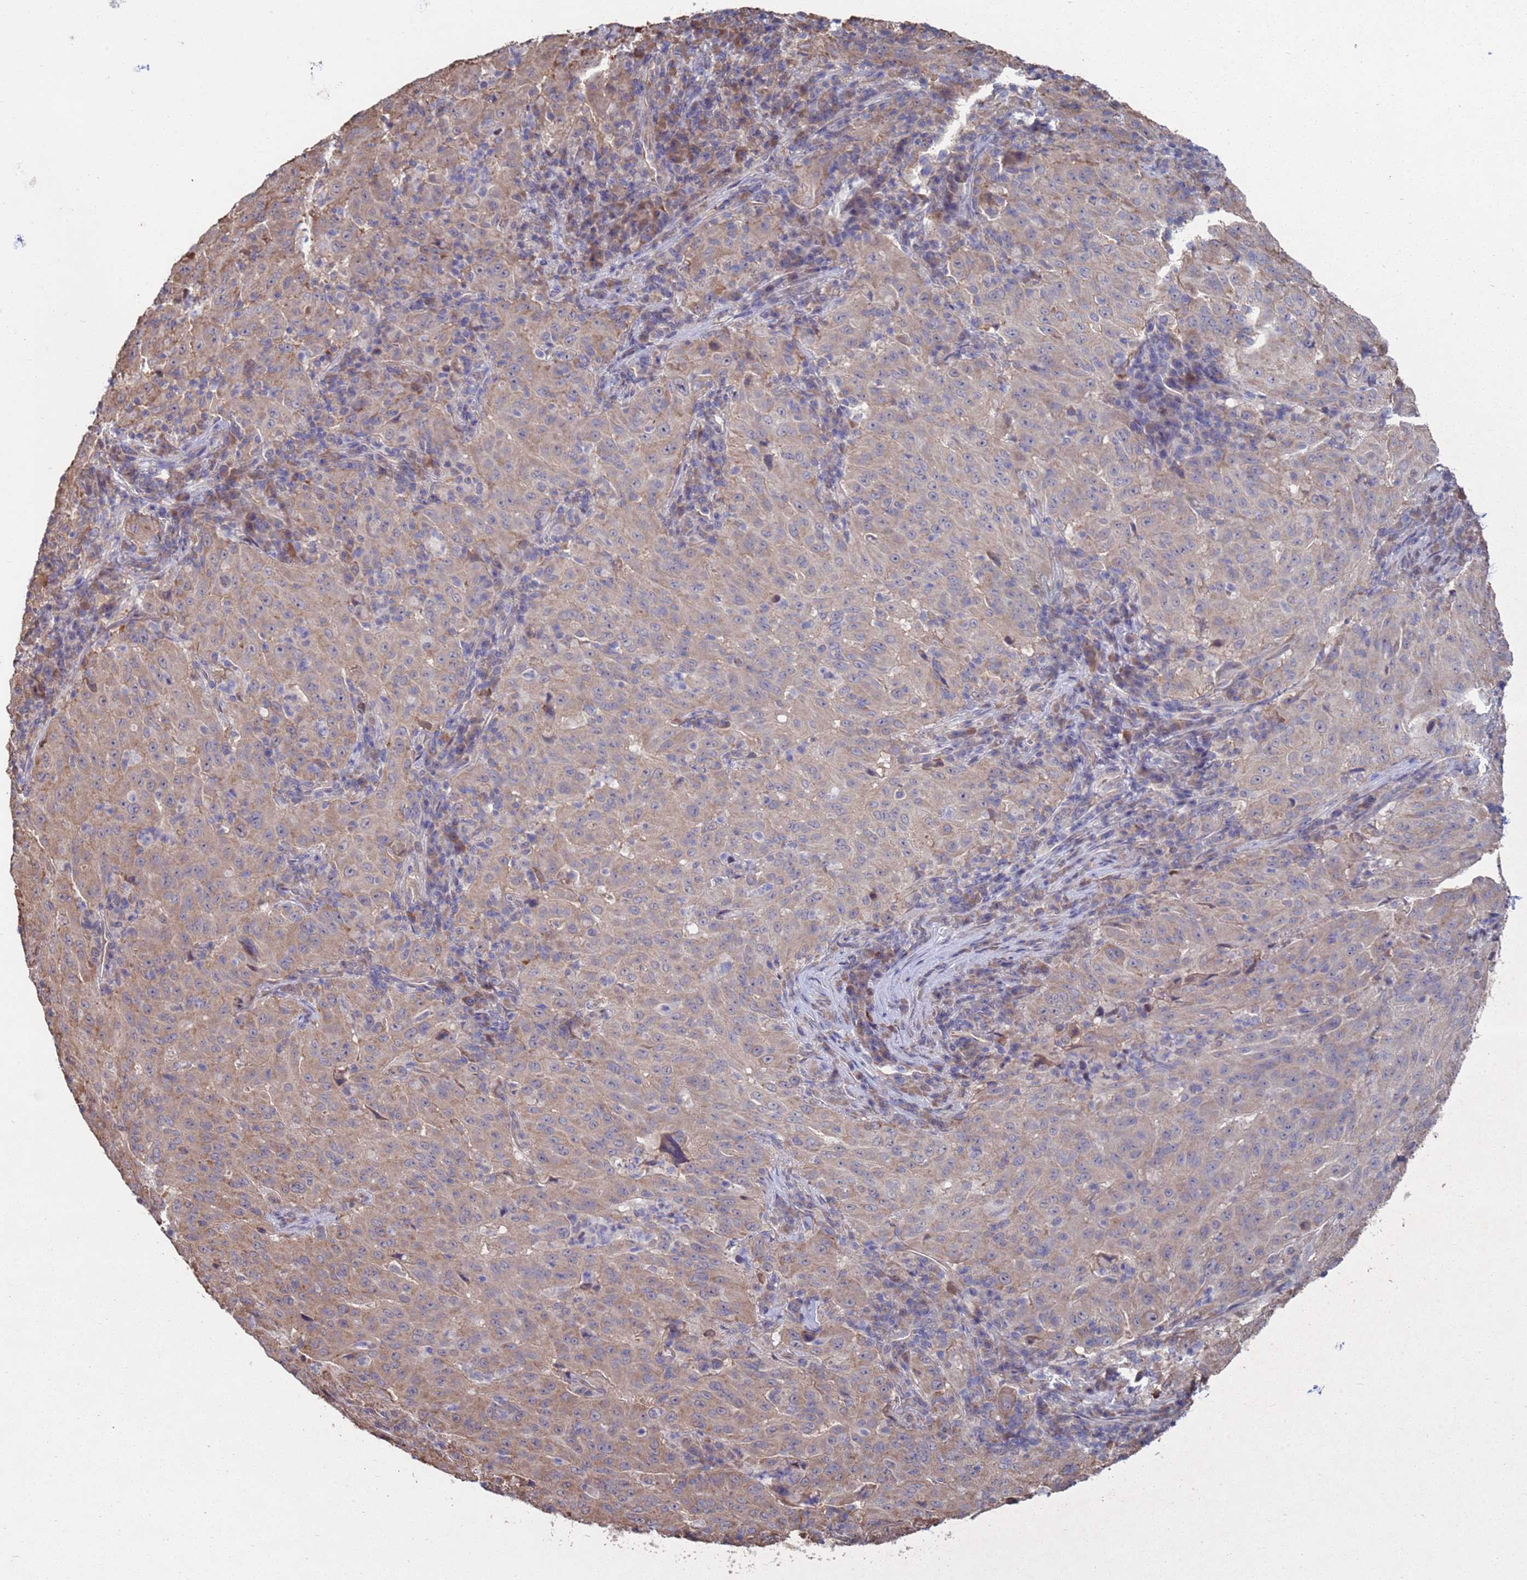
{"staining": {"intensity": "moderate", "quantity": ">75%", "location": "cytoplasmic/membranous"}, "tissue": "pancreatic cancer", "cell_type": "Tumor cells", "image_type": "cancer", "snomed": [{"axis": "morphology", "description": "Adenocarcinoma, NOS"}, {"axis": "topography", "description": "Pancreas"}], "caption": "Immunohistochemical staining of human pancreatic cancer (adenocarcinoma) displays moderate cytoplasmic/membranous protein staining in about >75% of tumor cells.", "gene": "CFAP119", "patient": {"sex": "male", "age": 63}}